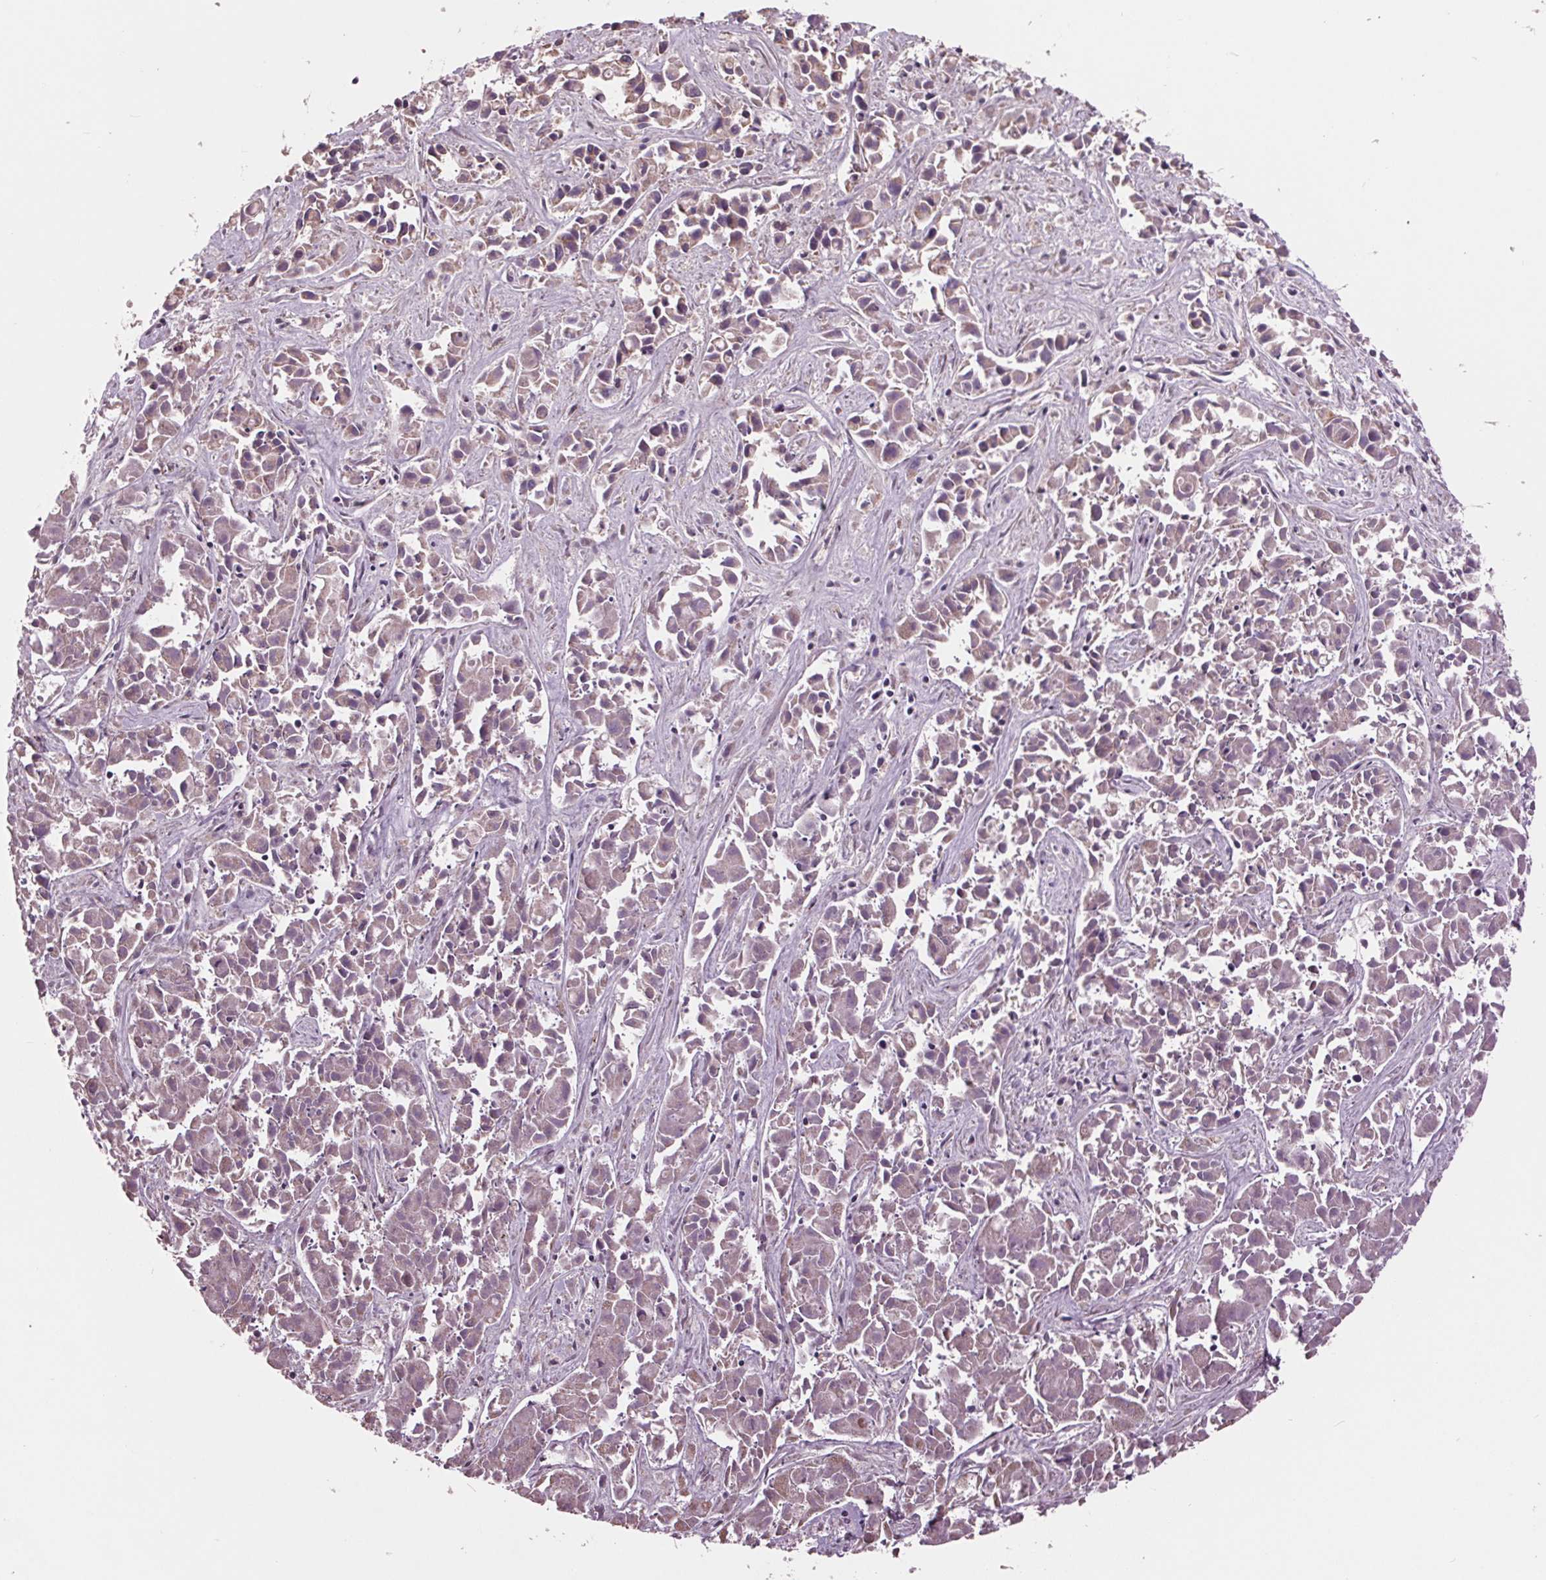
{"staining": {"intensity": "weak", "quantity": "<25%", "location": "cytoplasmic/membranous"}, "tissue": "liver cancer", "cell_type": "Tumor cells", "image_type": "cancer", "snomed": [{"axis": "morphology", "description": "Cholangiocarcinoma"}, {"axis": "topography", "description": "Liver"}], "caption": "This micrograph is of cholangiocarcinoma (liver) stained with IHC to label a protein in brown with the nuclei are counter-stained blue. There is no positivity in tumor cells. (Immunohistochemistry (ihc), brightfield microscopy, high magnification).", "gene": "MAPK8", "patient": {"sex": "female", "age": 81}}